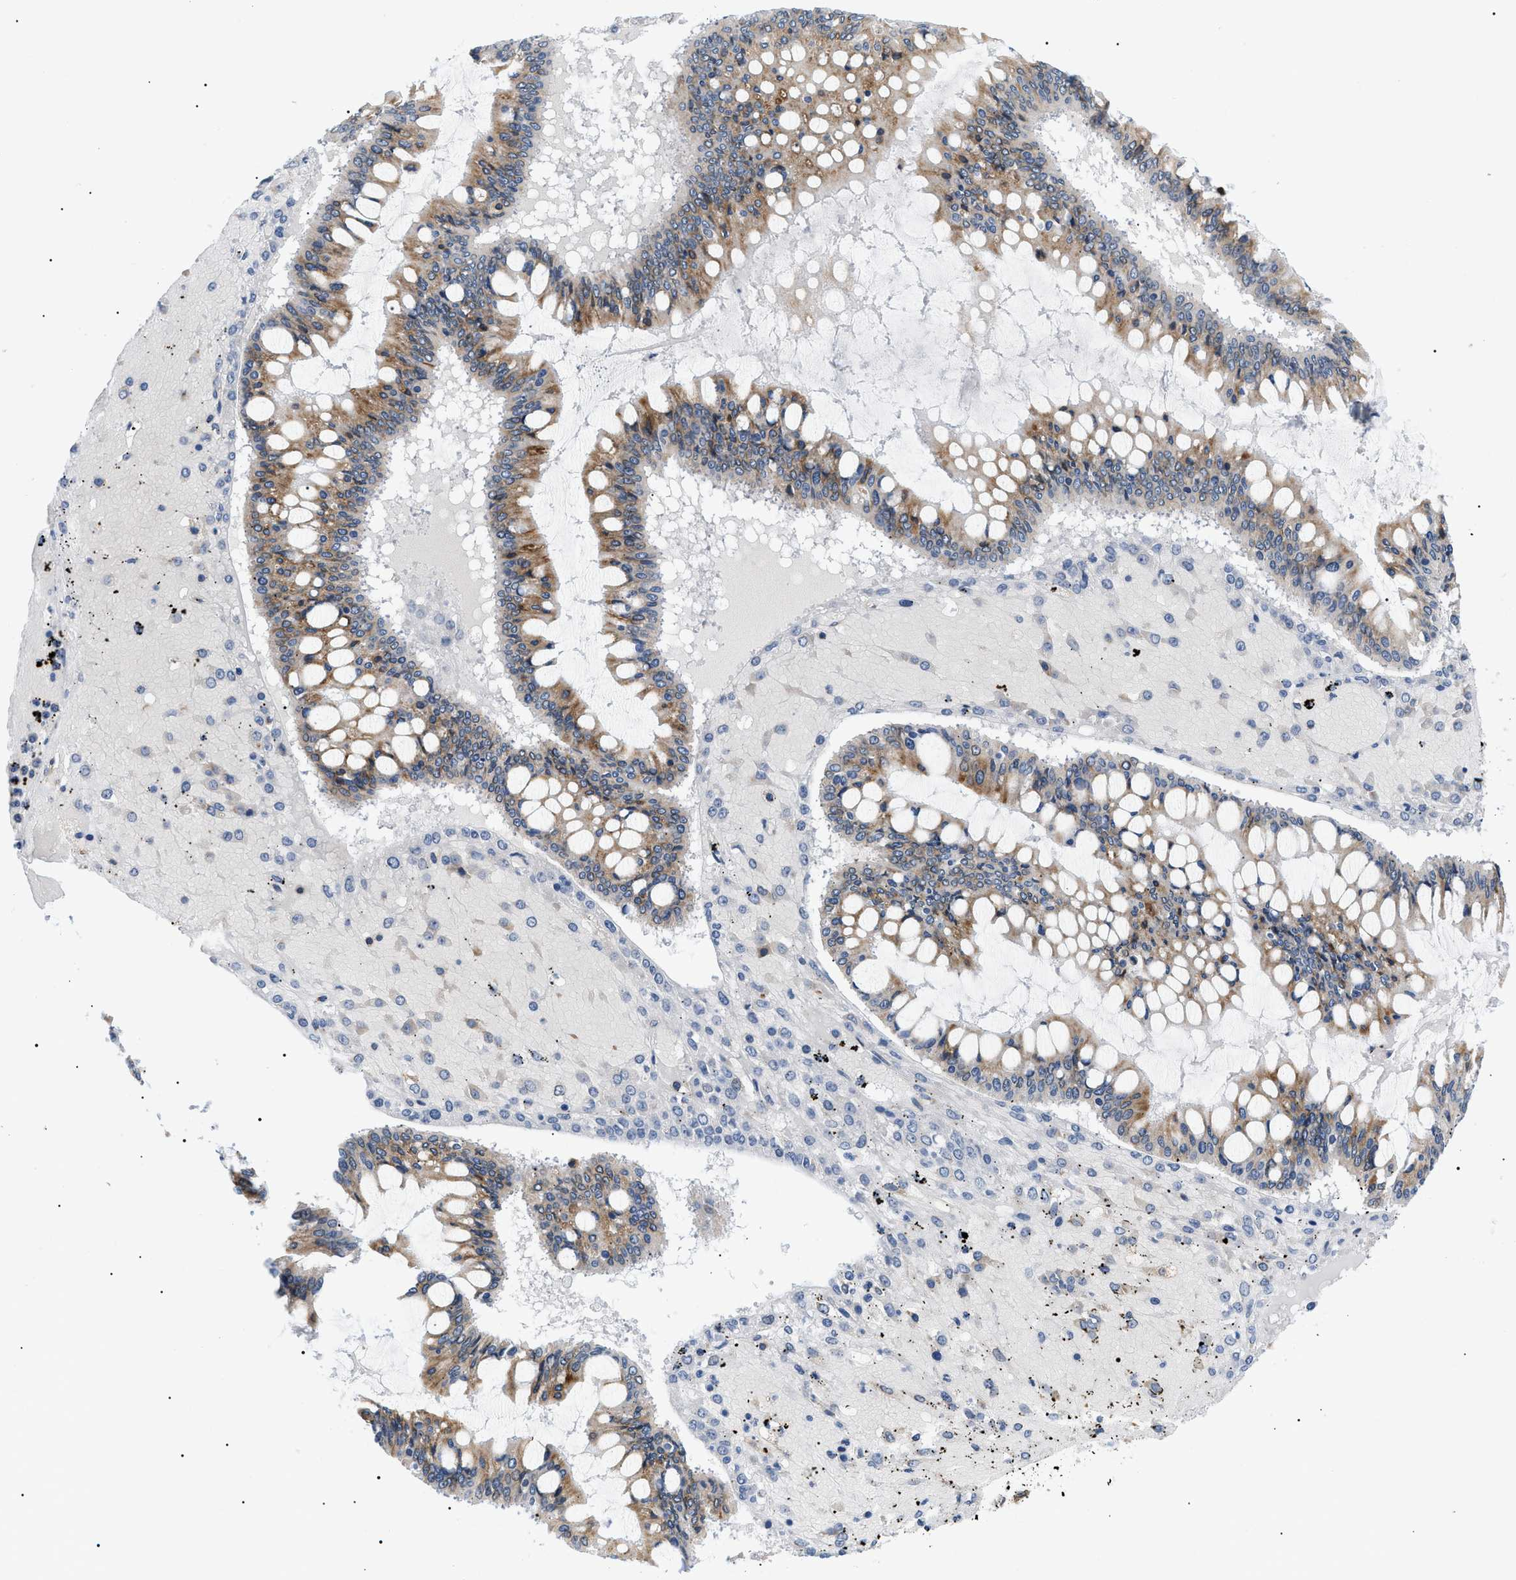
{"staining": {"intensity": "moderate", "quantity": ">75%", "location": "cytoplasmic/membranous"}, "tissue": "ovarian cancer", "cell_type": "Tumor cells", "image_type": "cancer", "snomed": [{"axis": "morphology", "description": "Cystadenocarcinoma, mucinous, NOS"}, {"axis": "topography", "description": "Ovary"}], "caption": "Moderate cytoplasmic/membranous protein positivity is seen in about >75% of tumor cells in mucinous cystadenocarcinoma (ovarian).", "gene": "DERL1", "patient": {"sex": "female", "age": 73}}